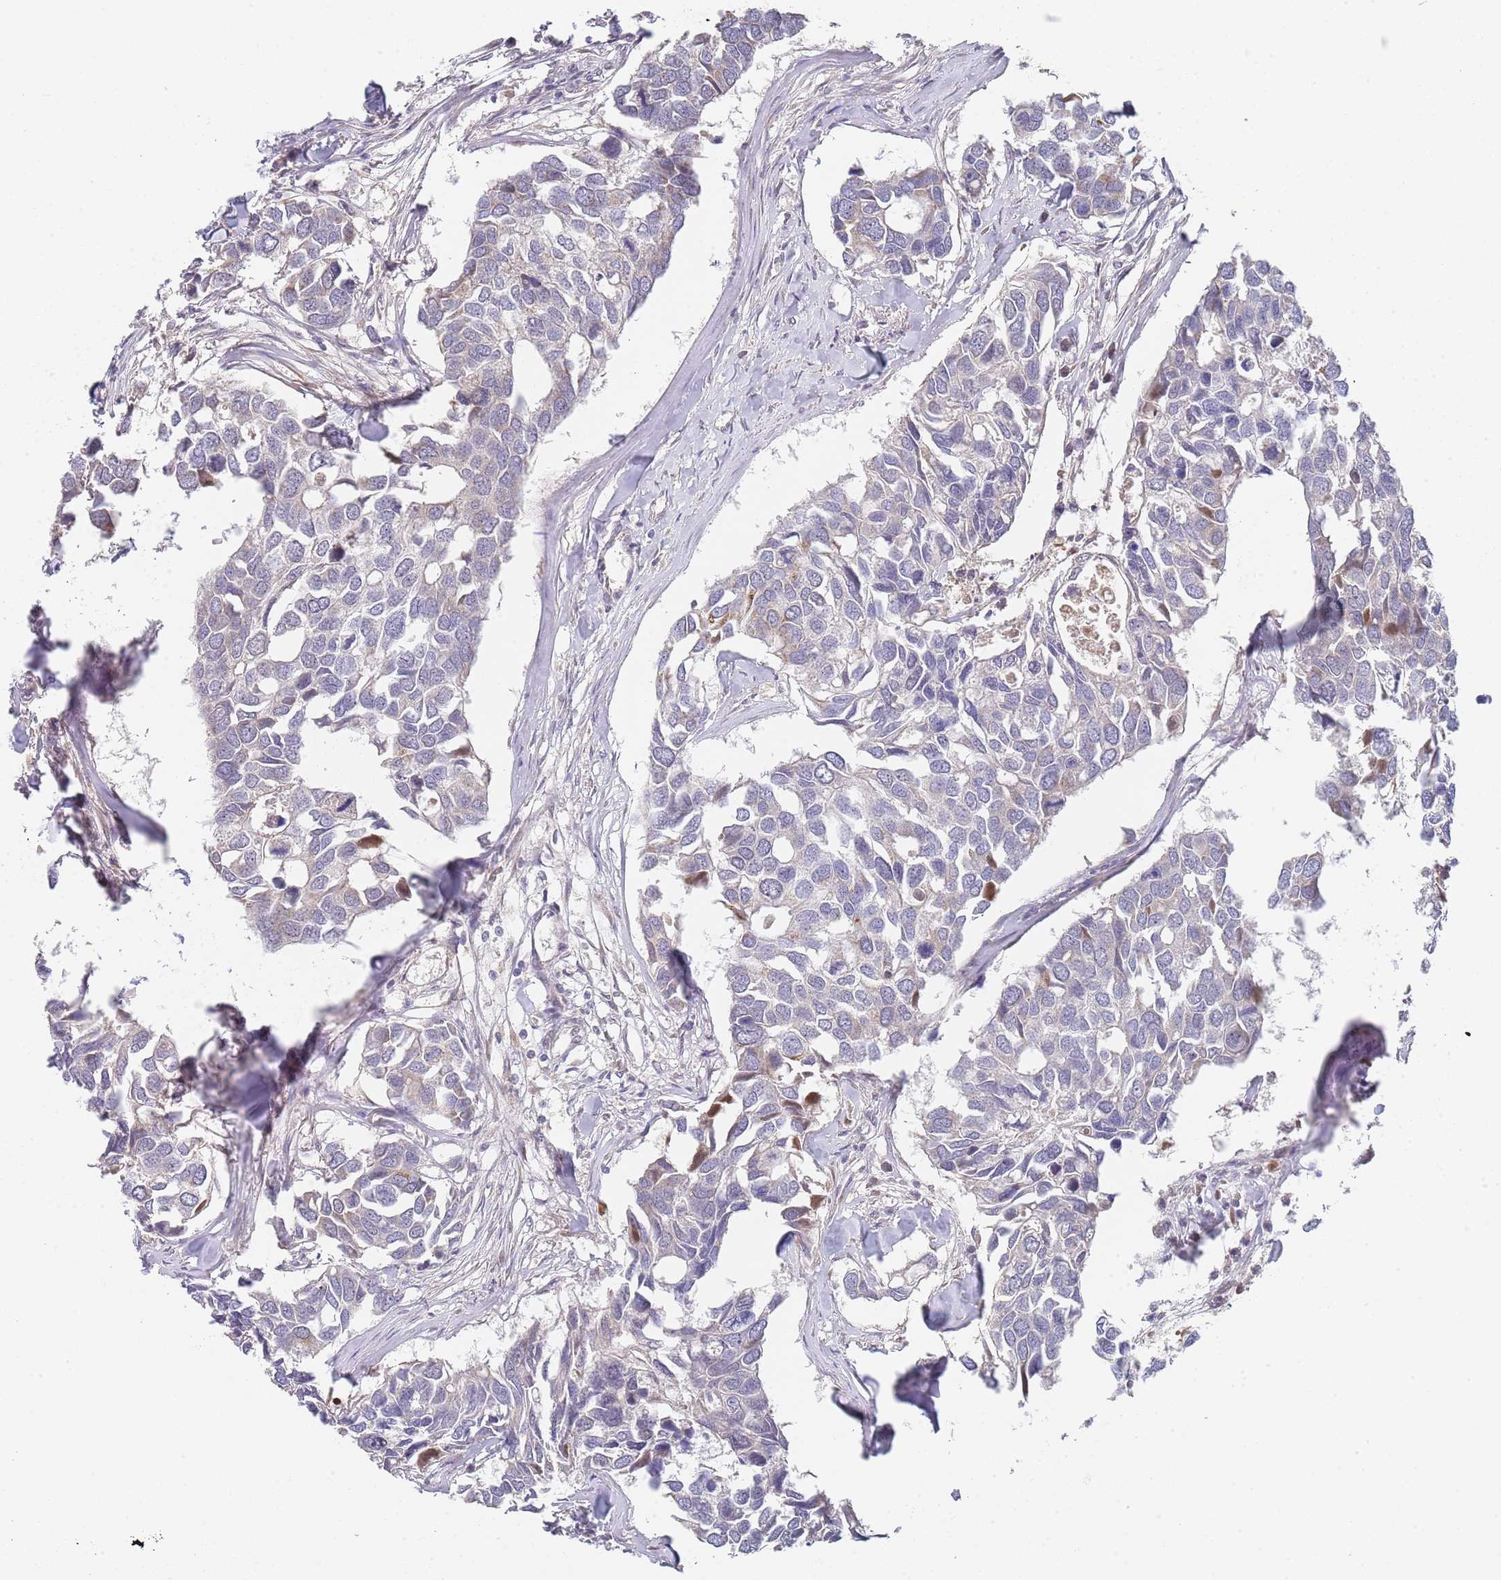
{"staining": {"intensity": "negative", "quantity": "none", "location": "none"}, "tissue": "breast cancer", "cell_type": "Tumor cells", "image_type": "cancer", "snomed": [{"axis": "morphology", "description": "Duct carcinoma"}, {"axis": "topography", "description": "Breast"}], "caption": "High power microscopy histopathology image of an immunohistochemistry (IHC) photomicrograph of breast invasive ductal carcinoma, revealing no significant positivity in tumor cells. (IHC, brightfield microscopy, high magnification).", "gene": "B4GALT4", "patient": {"sex": "female", "age": 83}}